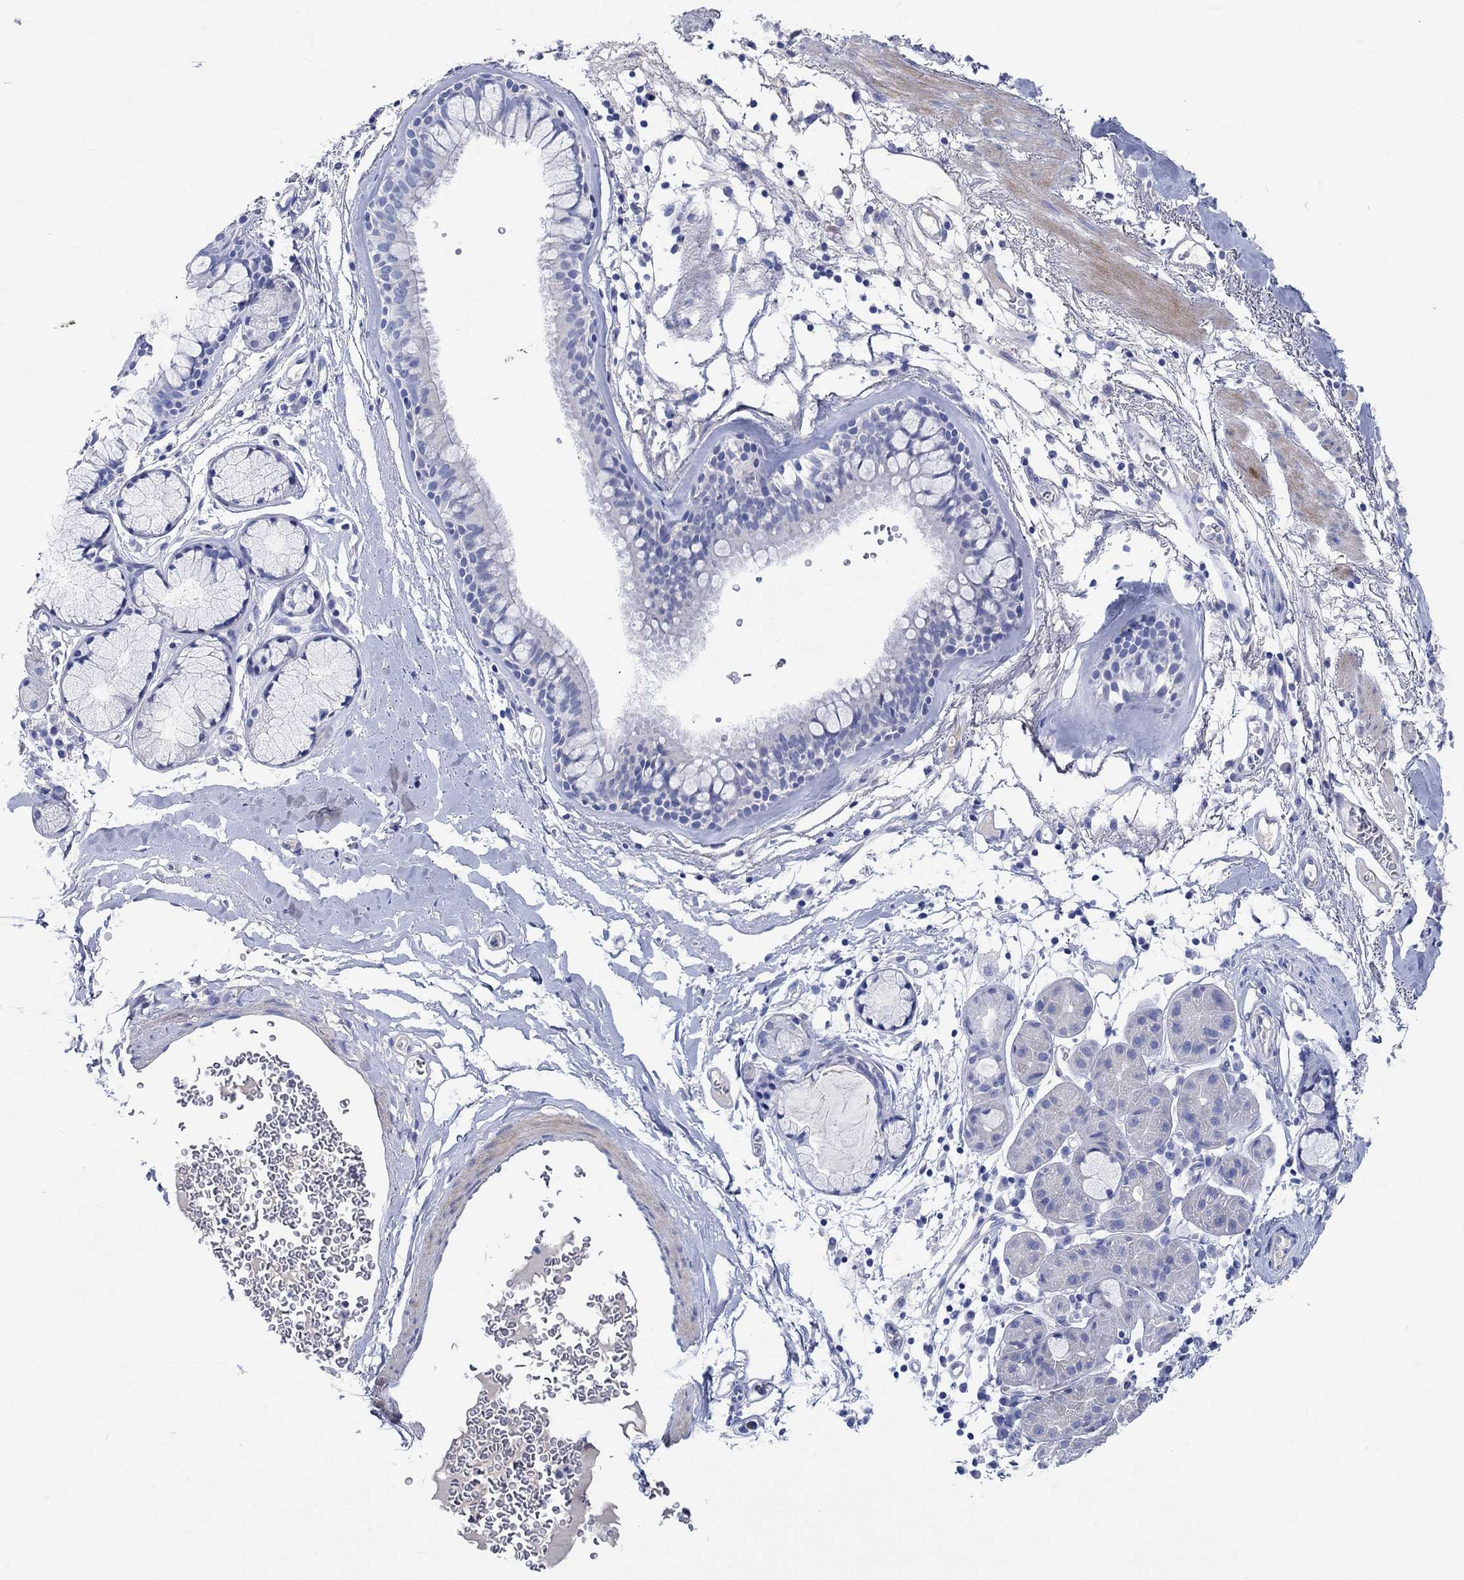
{"staining": {"intensity": "negative", "quantity": "none", "location": "none"}, "tissue": "bronchus", "cell_type": "Respiratory epithelial cells", "image_type": "normal", "snomed": [{"axis": "morphology", "description": "Normal tissue, NOS"}, {"axis": "morphology", "description": "Squamous cell carcinoma, NOS"}, {"axis": "topography", "description": "Cartilage tissue"}, {"axis": "topography", "description": "Bronchus"}], "caption": "Immunohistochemical staining of normal human bronchus displays no significant positivity in respiratory epithelial cells. The staining is performed using DAB brown chromogen with nuclei counter-stained in using hematoxylin.", "gene": "SHISA4", "patient": {"sex": "male", "age": 72}}